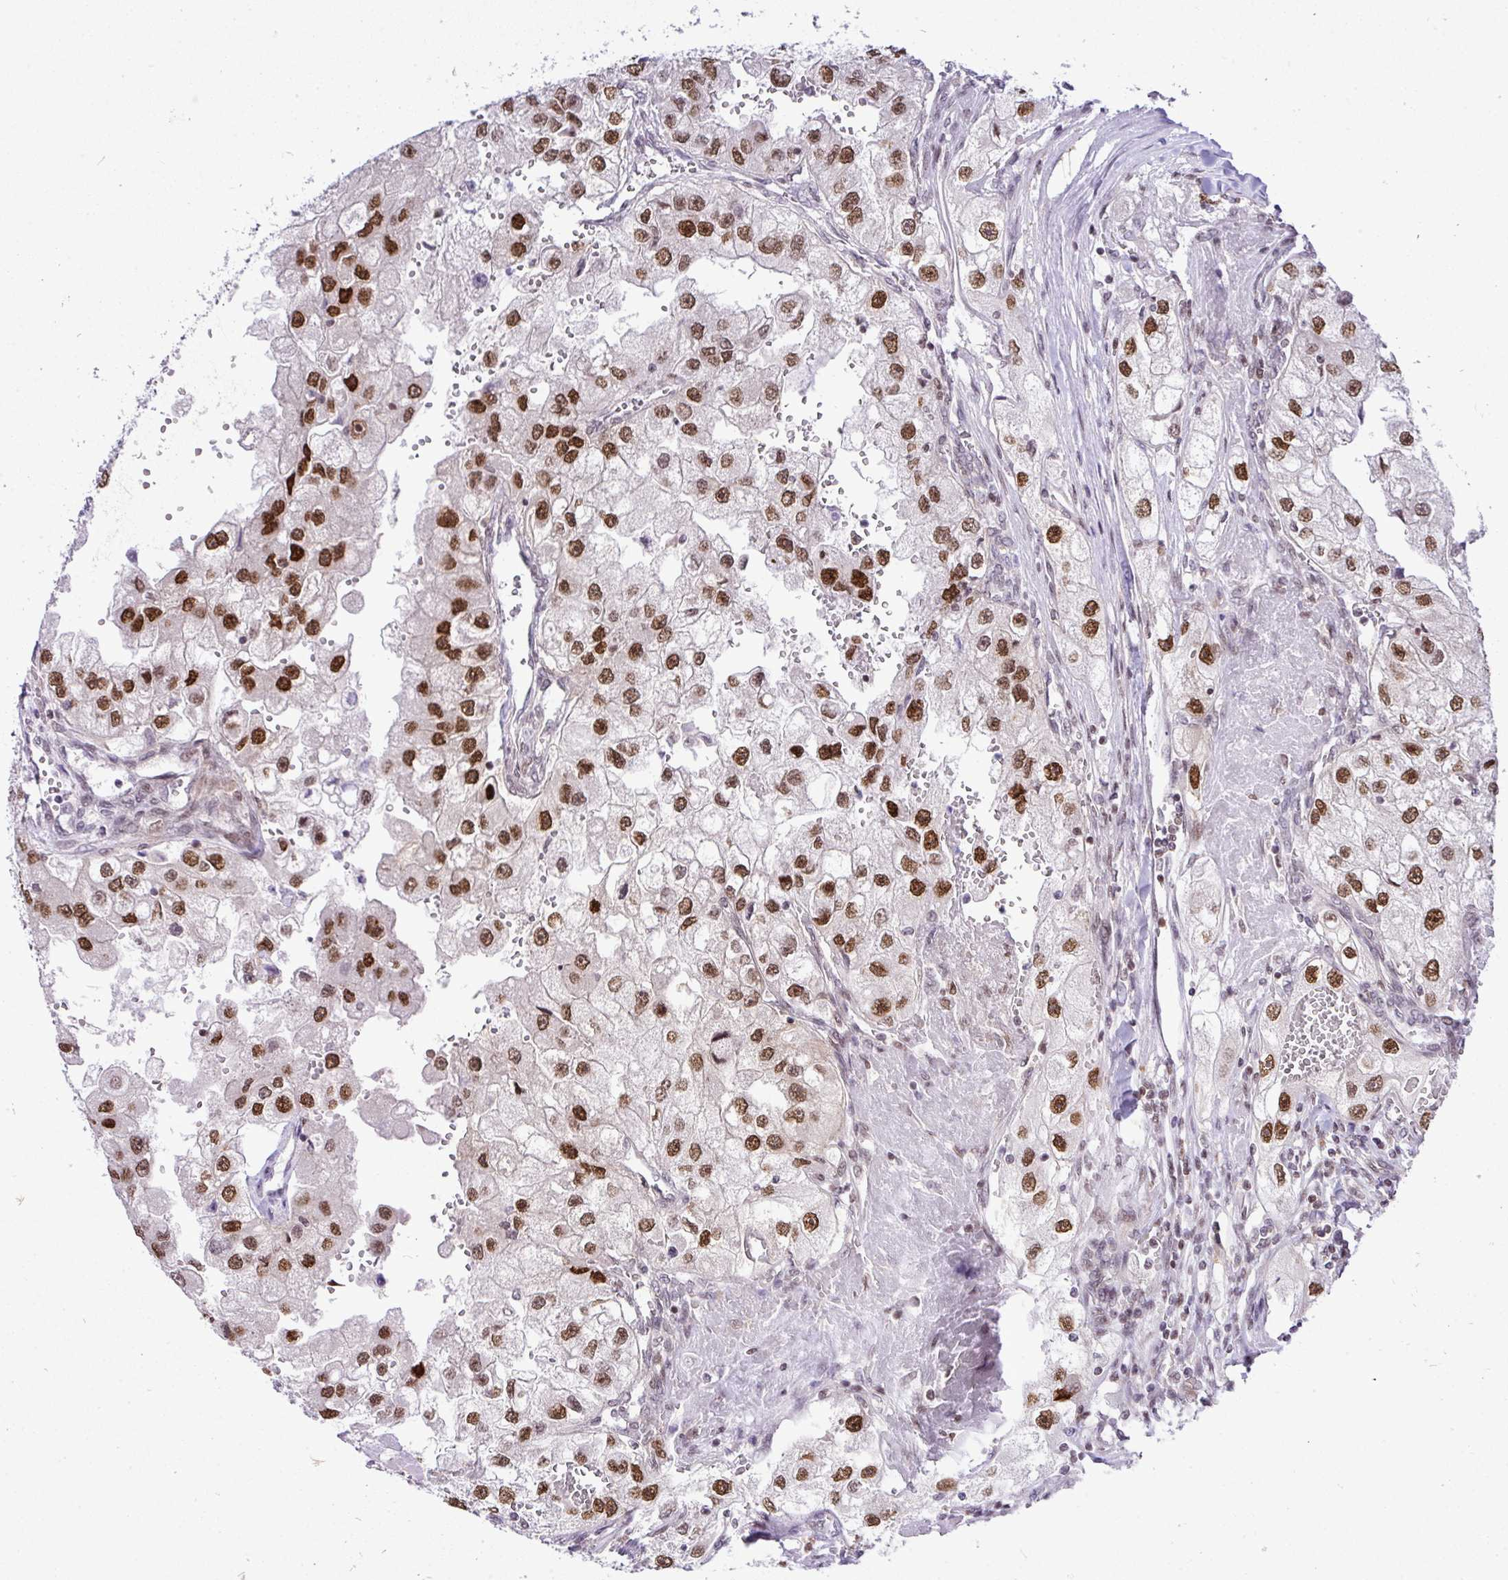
{"staining": {"intensity": "moderate", "quantity": ">75%", "location": "nuclear"}, "tissue": "renal cancer", "cell_type": "Tumor cells", "image_type": "cancer", "snomed": [{"axis": "morphology", "description": "Adenocarcinoma, NOS"}, {"axis": "topography", "description": "Kidney"}], "caption": "Tumor cells show medium levels of moderate nuclear expression in approximately >75% of cells in adenocarcinoma (renal). (brown staining indicates protein expression, while blue staining denotes nuclei).", "gene": "CCDC137", "patient": {"sex": "male", "age": 63}}